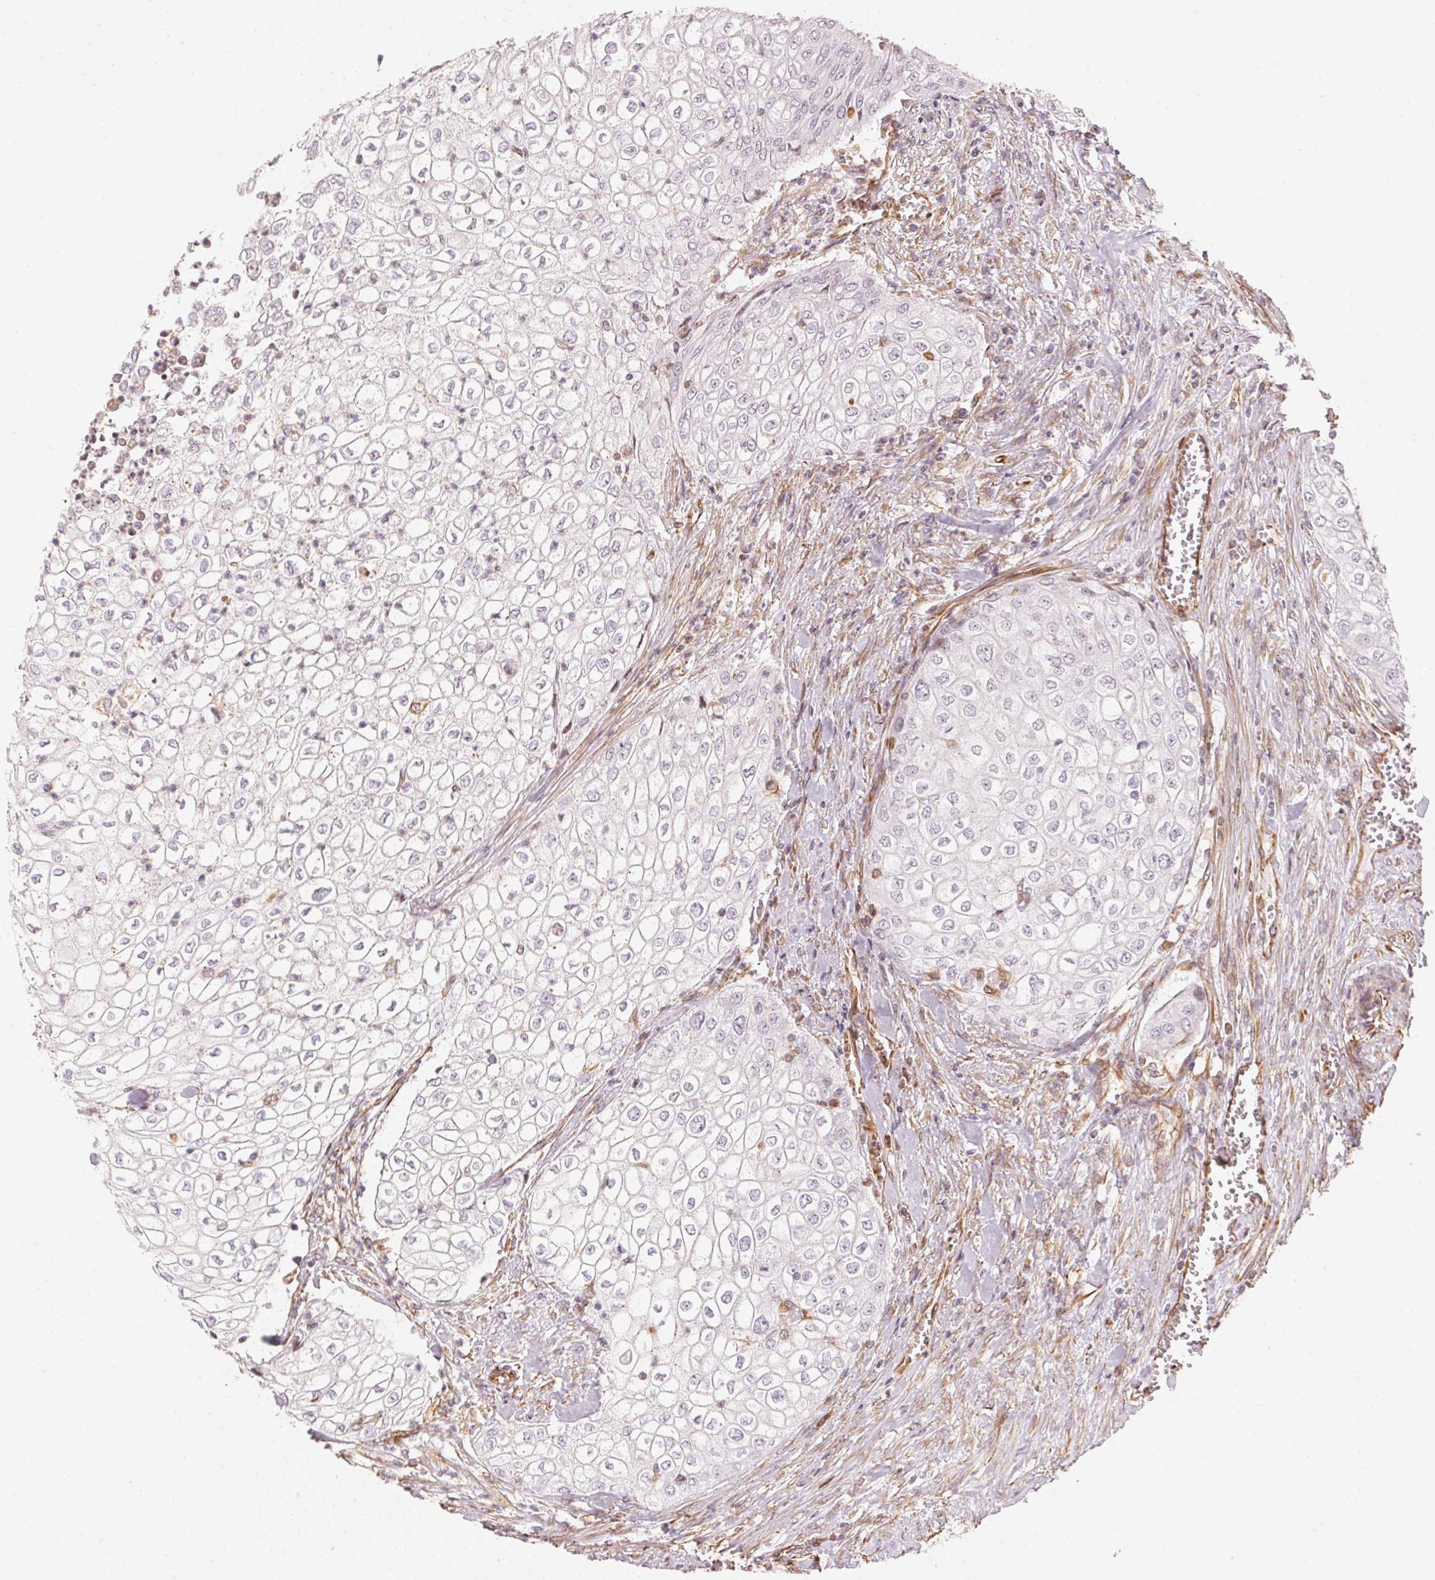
{"staining": {"intensity": "negative", "quantity": "none", "location": "none"}, "tissue": "urothelial cancer", "cell_type": "Tumor cells", "image_type": "cancer", "snomed": [{"axis": "morphology", "description": "Urothelial carcinoma, High grade"}, {"axis": "topography", "description": "Urinary bladder"}], "caption": "Immunohistochemistry image of human urothelial cancer stained for a protein (brown), which exhibits no positivity in tumor cells.", "gene": "FOXR2", "patient": {"sex": "male", "age": 62}}